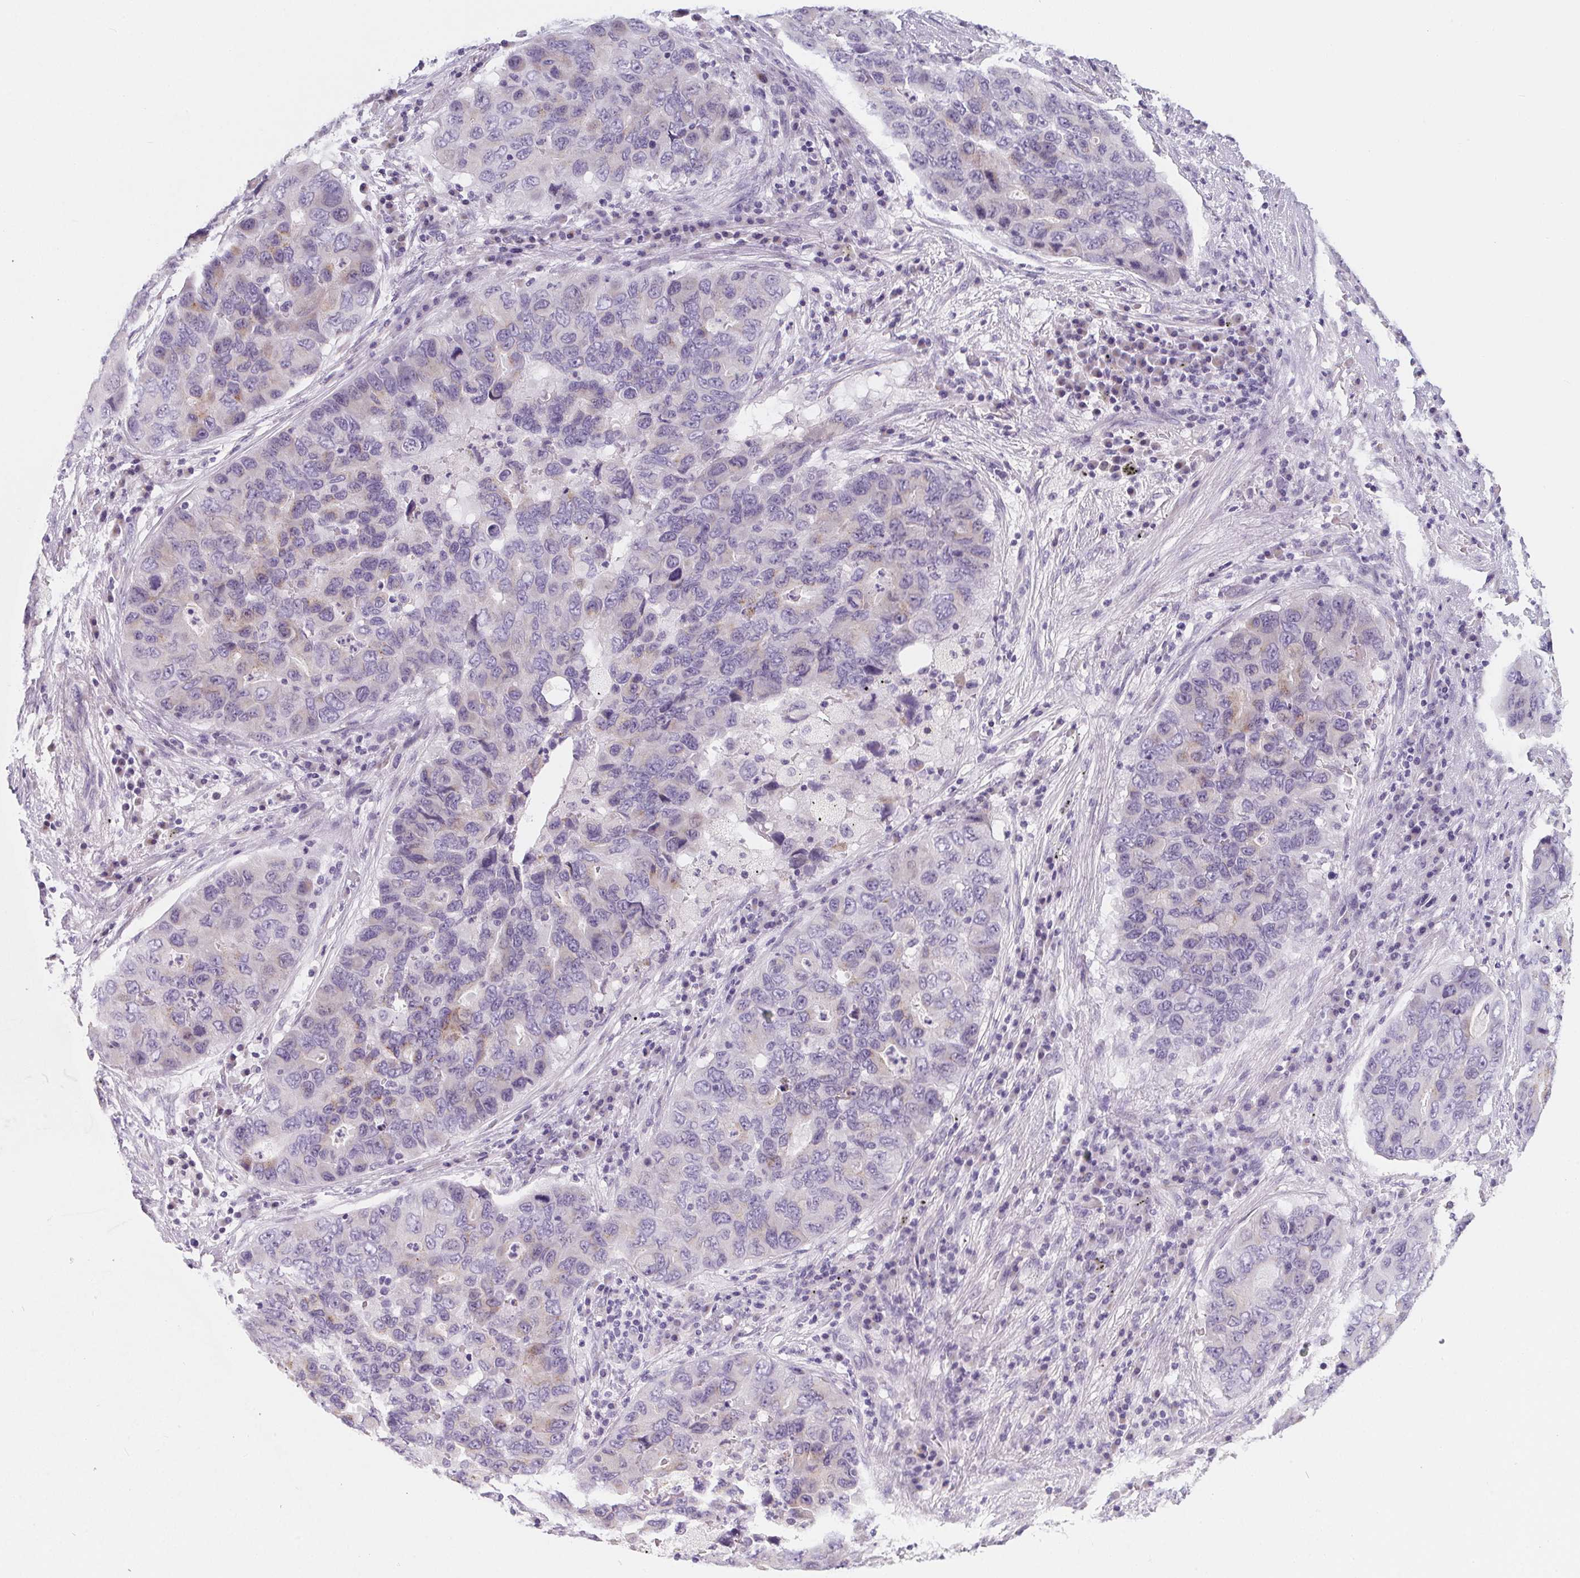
{"staining": {"intensity": "weak", "quantity": "<25%", "location": "cytoplasmic/membranous"}, "tissue": "lung cancer", "cell_type": "Tumor cells", "image_type": "cancer", "snomed": [{"axis": "morphology", "description": "Adenocarcinoma, NOS"}, {"axis": "morphology", "description": "Adenocarcinoma, metastatic, NOS"}, {"axis": "topography", "description": "Lymph node"}, {"axis": "topography", "description": "Lung"}], "caption": "This histopathology image is of lung cancer (adenocarcinoma) stained with immunohistochemistry (IHC) to label a protein in brown with the nuclei are counter-stained blue. There is no positivity in tumor cells.", "gene": "MAP1A", "patient": {"sex": "female", "age": 54}}